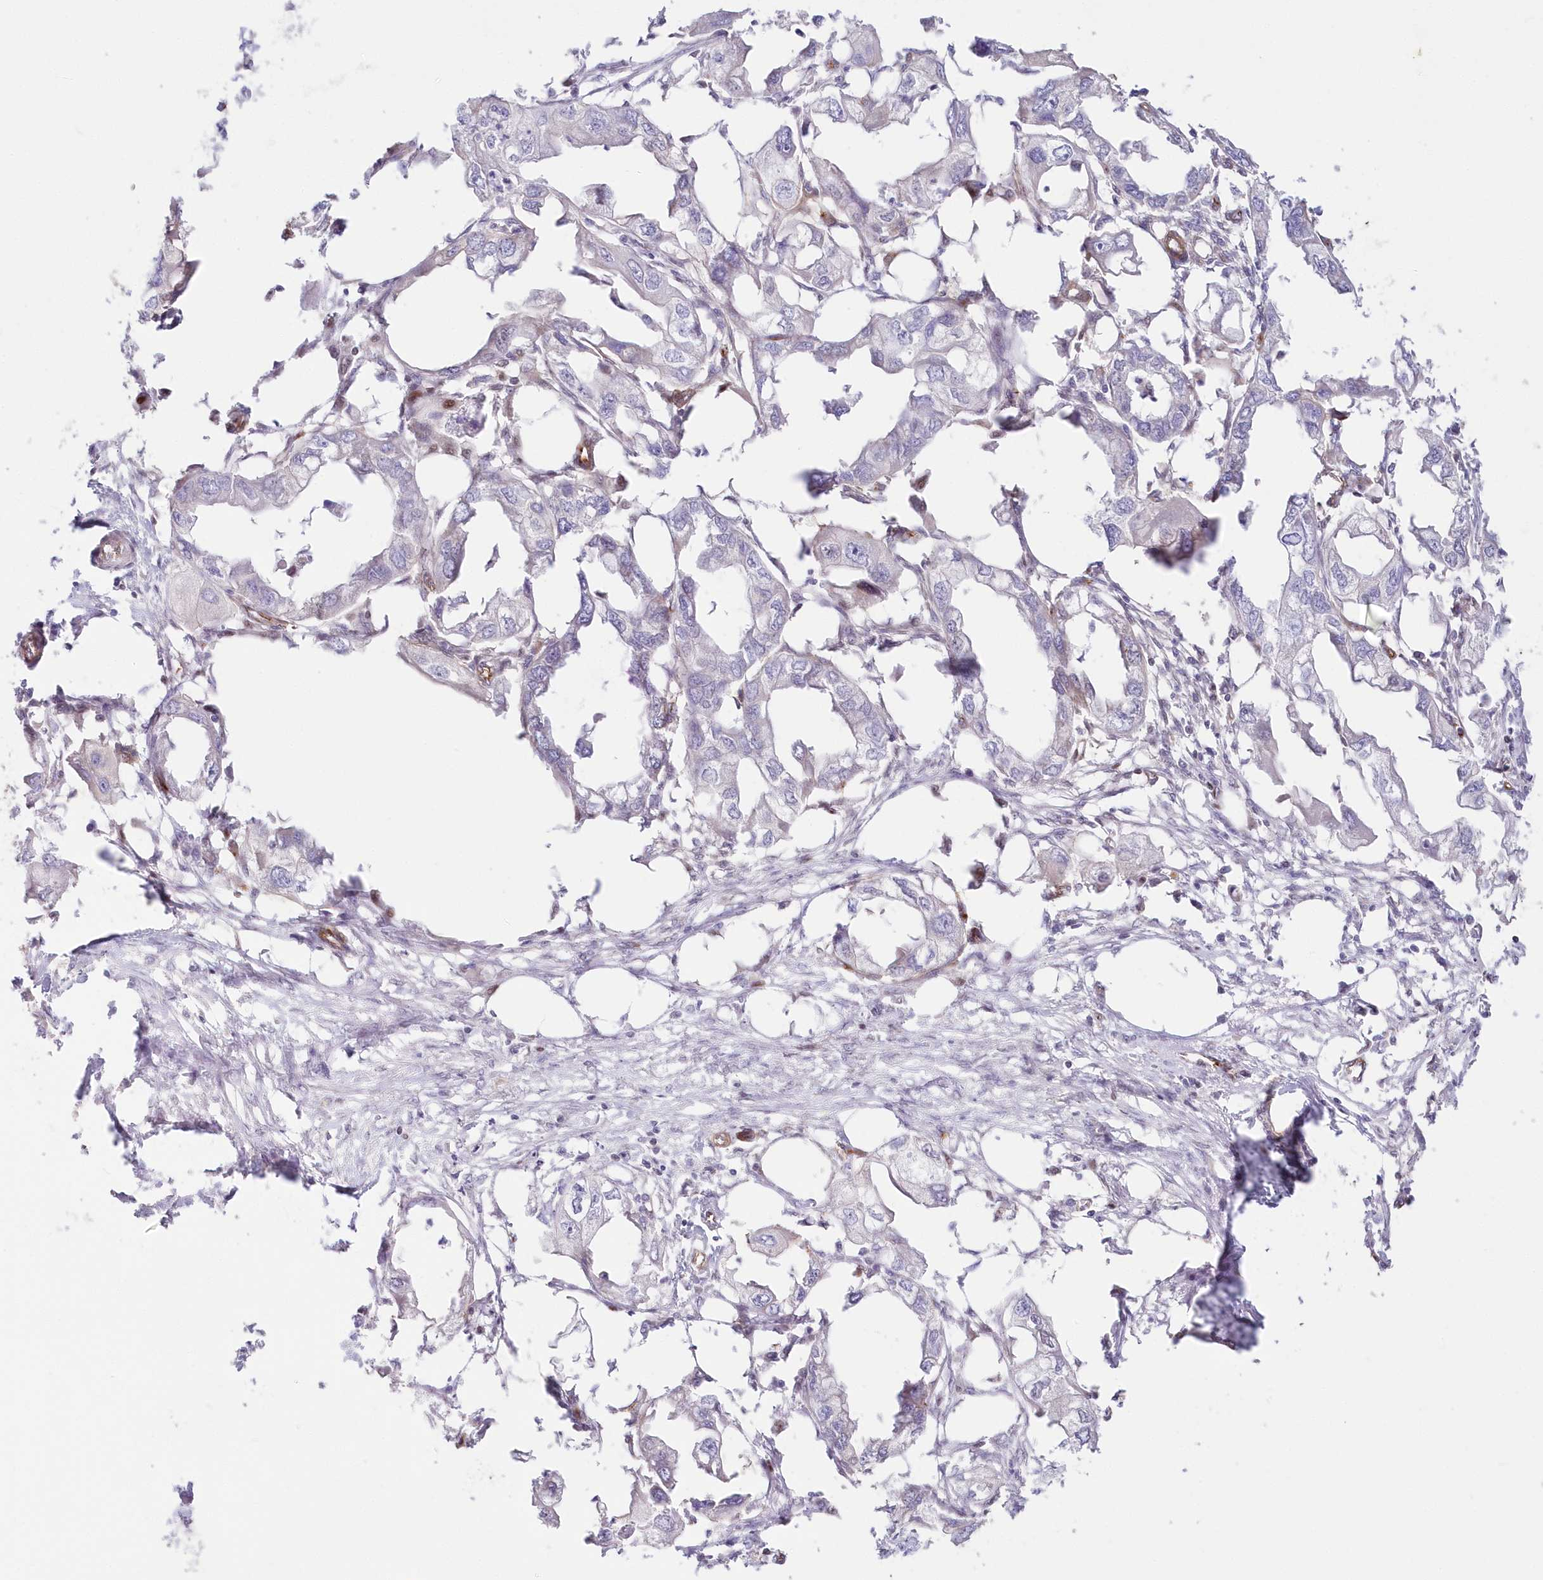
{"staining": {"intensity": "negative", "quantity": "none", "location": "none"}, "tissue": "endometrial cancer", "cell_type": "Tumor cells", "image_type": "cancer", "snomed": [{"axis": "morphology", "description": "Adenocarcinoma, NOS"}, {"axis": "morphology", "description": "Adenocarcinoma, metastatic, NOS"}, {"axis": "topography", "description": "Adipose tissue"}, {"axis": "topography", "description": "Endometrium"}], "caption": "A high-resolution photomicrograph shows IHC staining of endometrial cancer, which exhibits no significant positivity in tumor cells. (DAB immunohistochemistry visualized using brightfield microscopy, high magnification).", "gene": "AFAP1L2", "patient": {"sex": "female", "age": 67}}